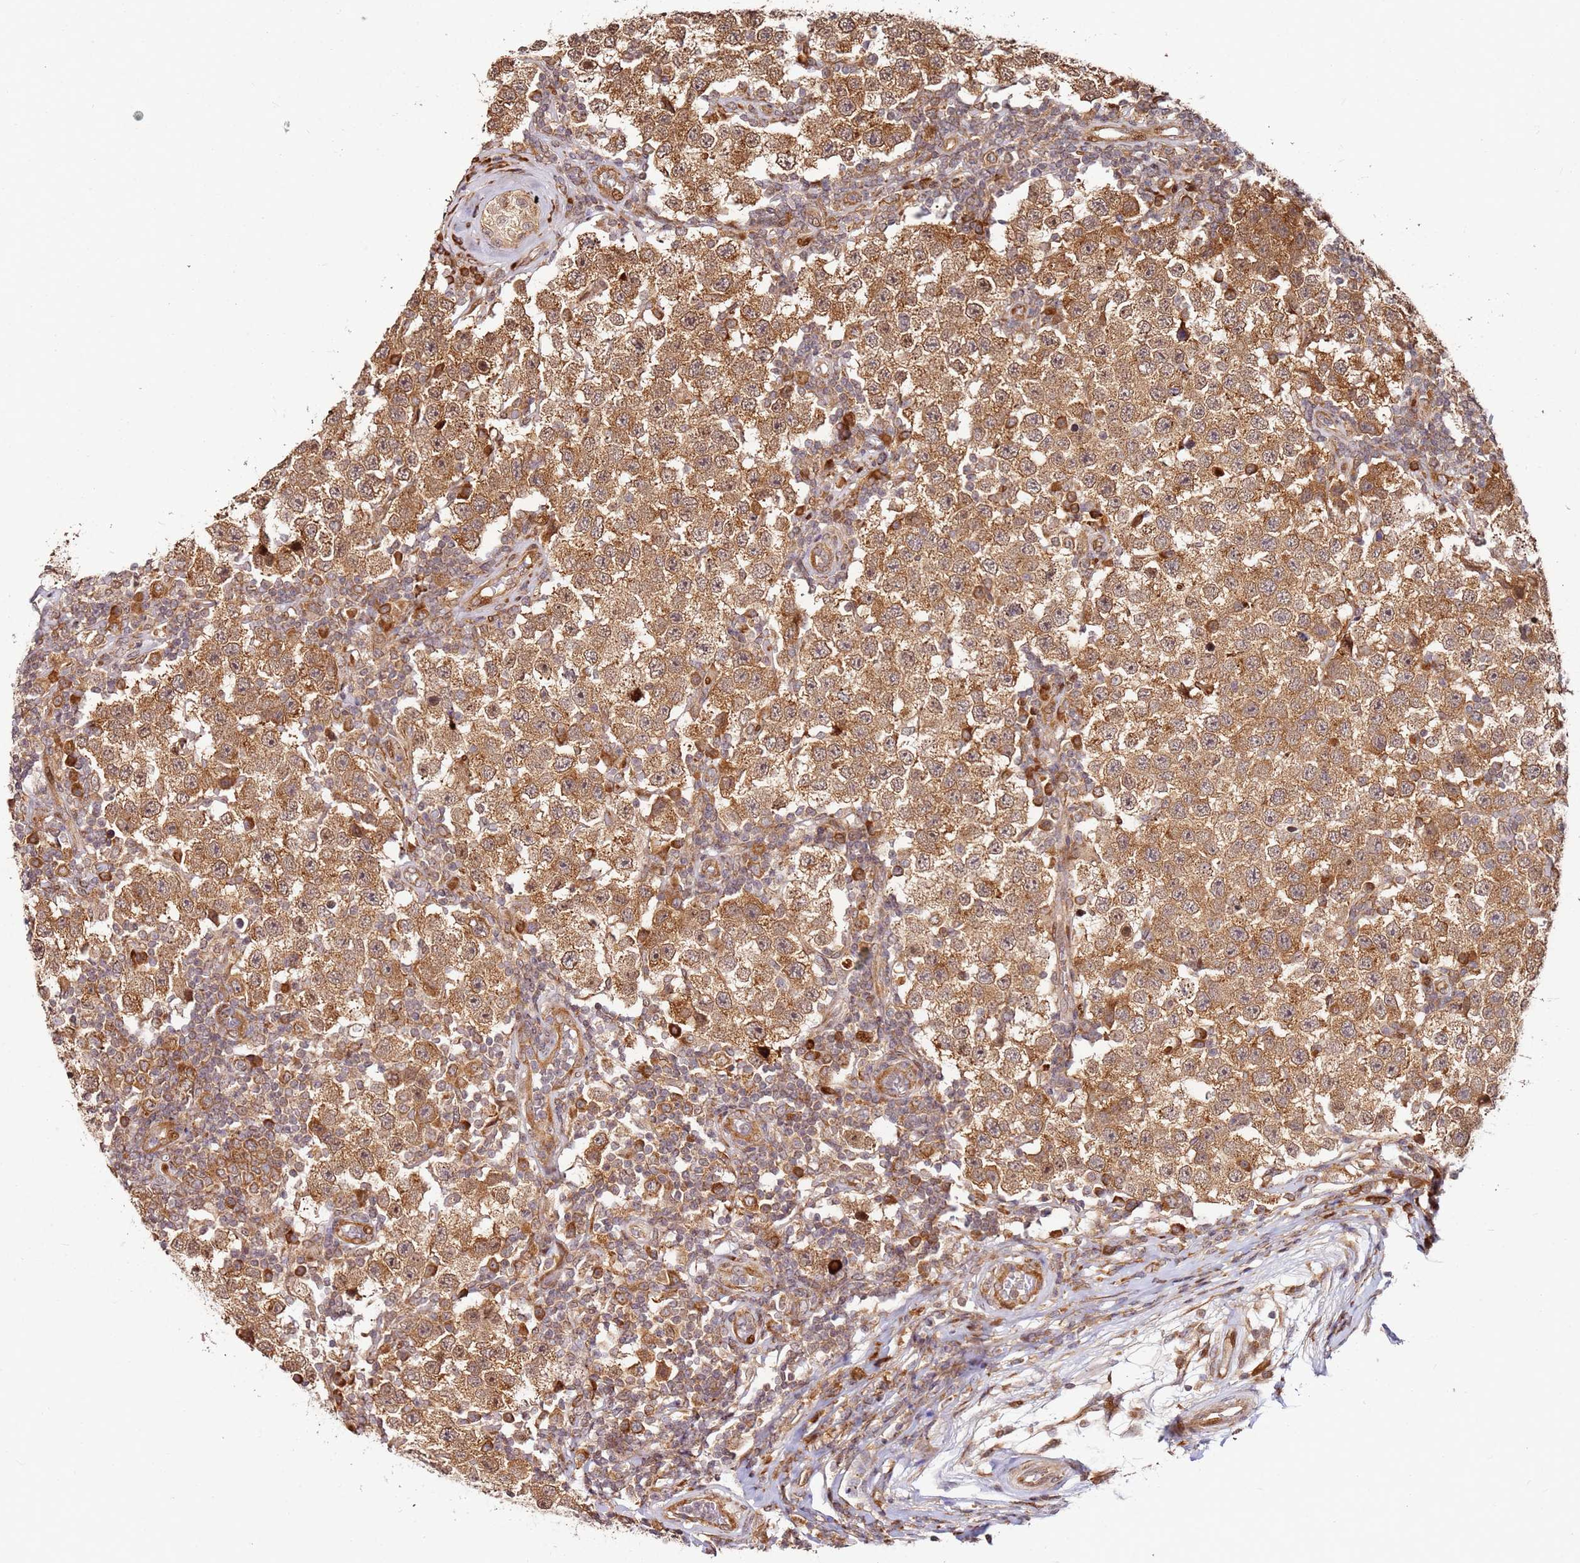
{"staining": {"intensity": "strong", "quantity": ">75%", "location": "cytoplasmic/membranous"}, "tissue": "testis cancer", "cell_type": "Tumor cells", "image_type": "cancer", "snomed": [{"axis": "morphology", "description": "Seminoma, NOS"}, {"axis": "topography", "description": "Testis"}], "caption": "Immunohistochemistry (IHC) photomicrograph of neoplastic tissue: testis cancer stained using immunohistochemistry reveals high levels of strong protein expression localized specifically in the cytoplasmic/membranous of tumor cells, appearing as a cytoplasmic/membranous brown color.", "gene": "RPS3A", "patient": {"sex": "male", "age": 34}}